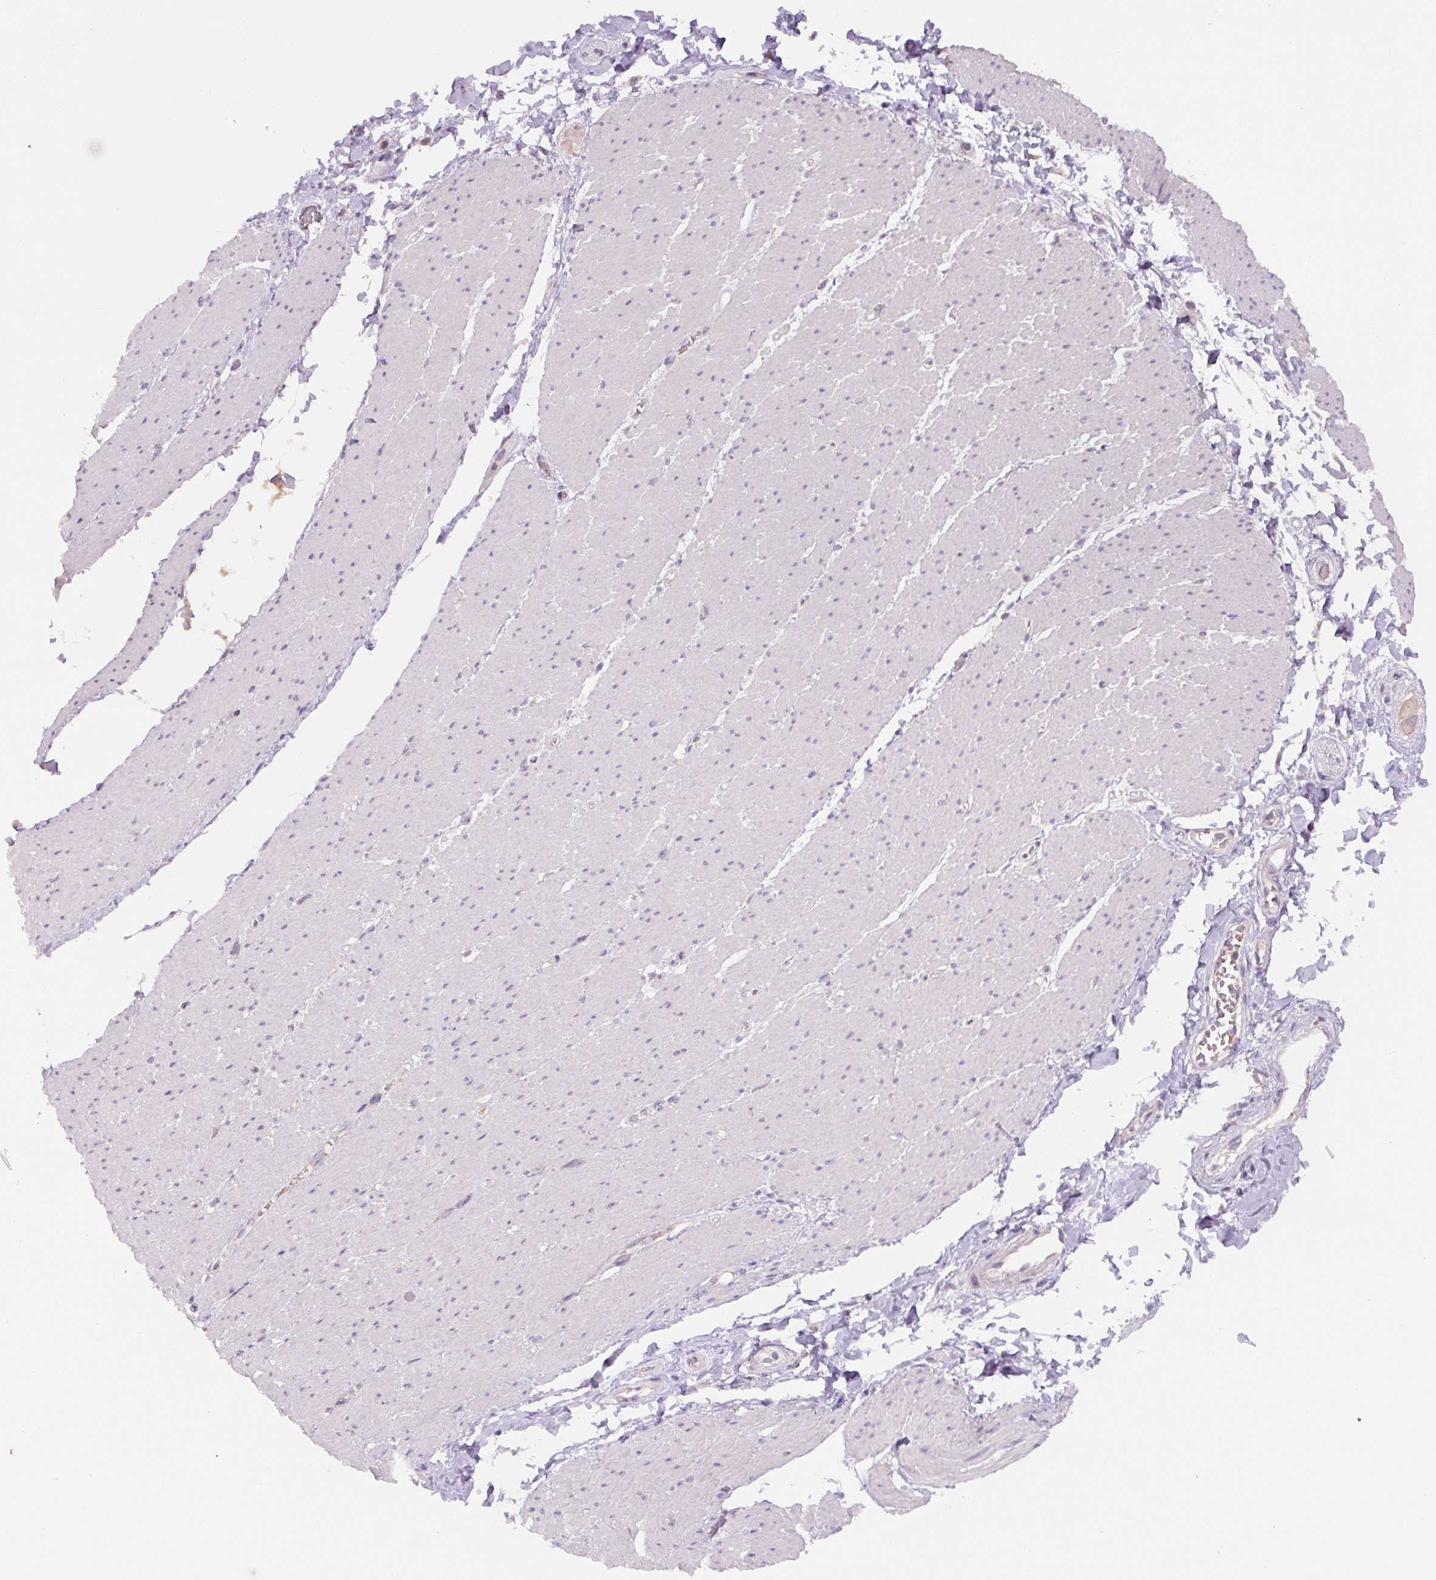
{"staining": {"intensity": "negative", "quantity": "none", "location": "none"}, "tissue": "smooth muscle", "cell_type": "Smooth muscle cells", "image_type": "normal", "snomed": [{"axis": "morphology", "description": "Normal tissue, NOS"}, {"axis": "topography", "description": "Smooth muscle"}, {"axis": "topography", "description": "Rectum"}], "caption": "Immunohistochemical staining of normal human smooth muscle reveals no significant expression in smooth muscle cells.", "gene": "YIF1B", "patient": {"sex": "male", "age": 53}}